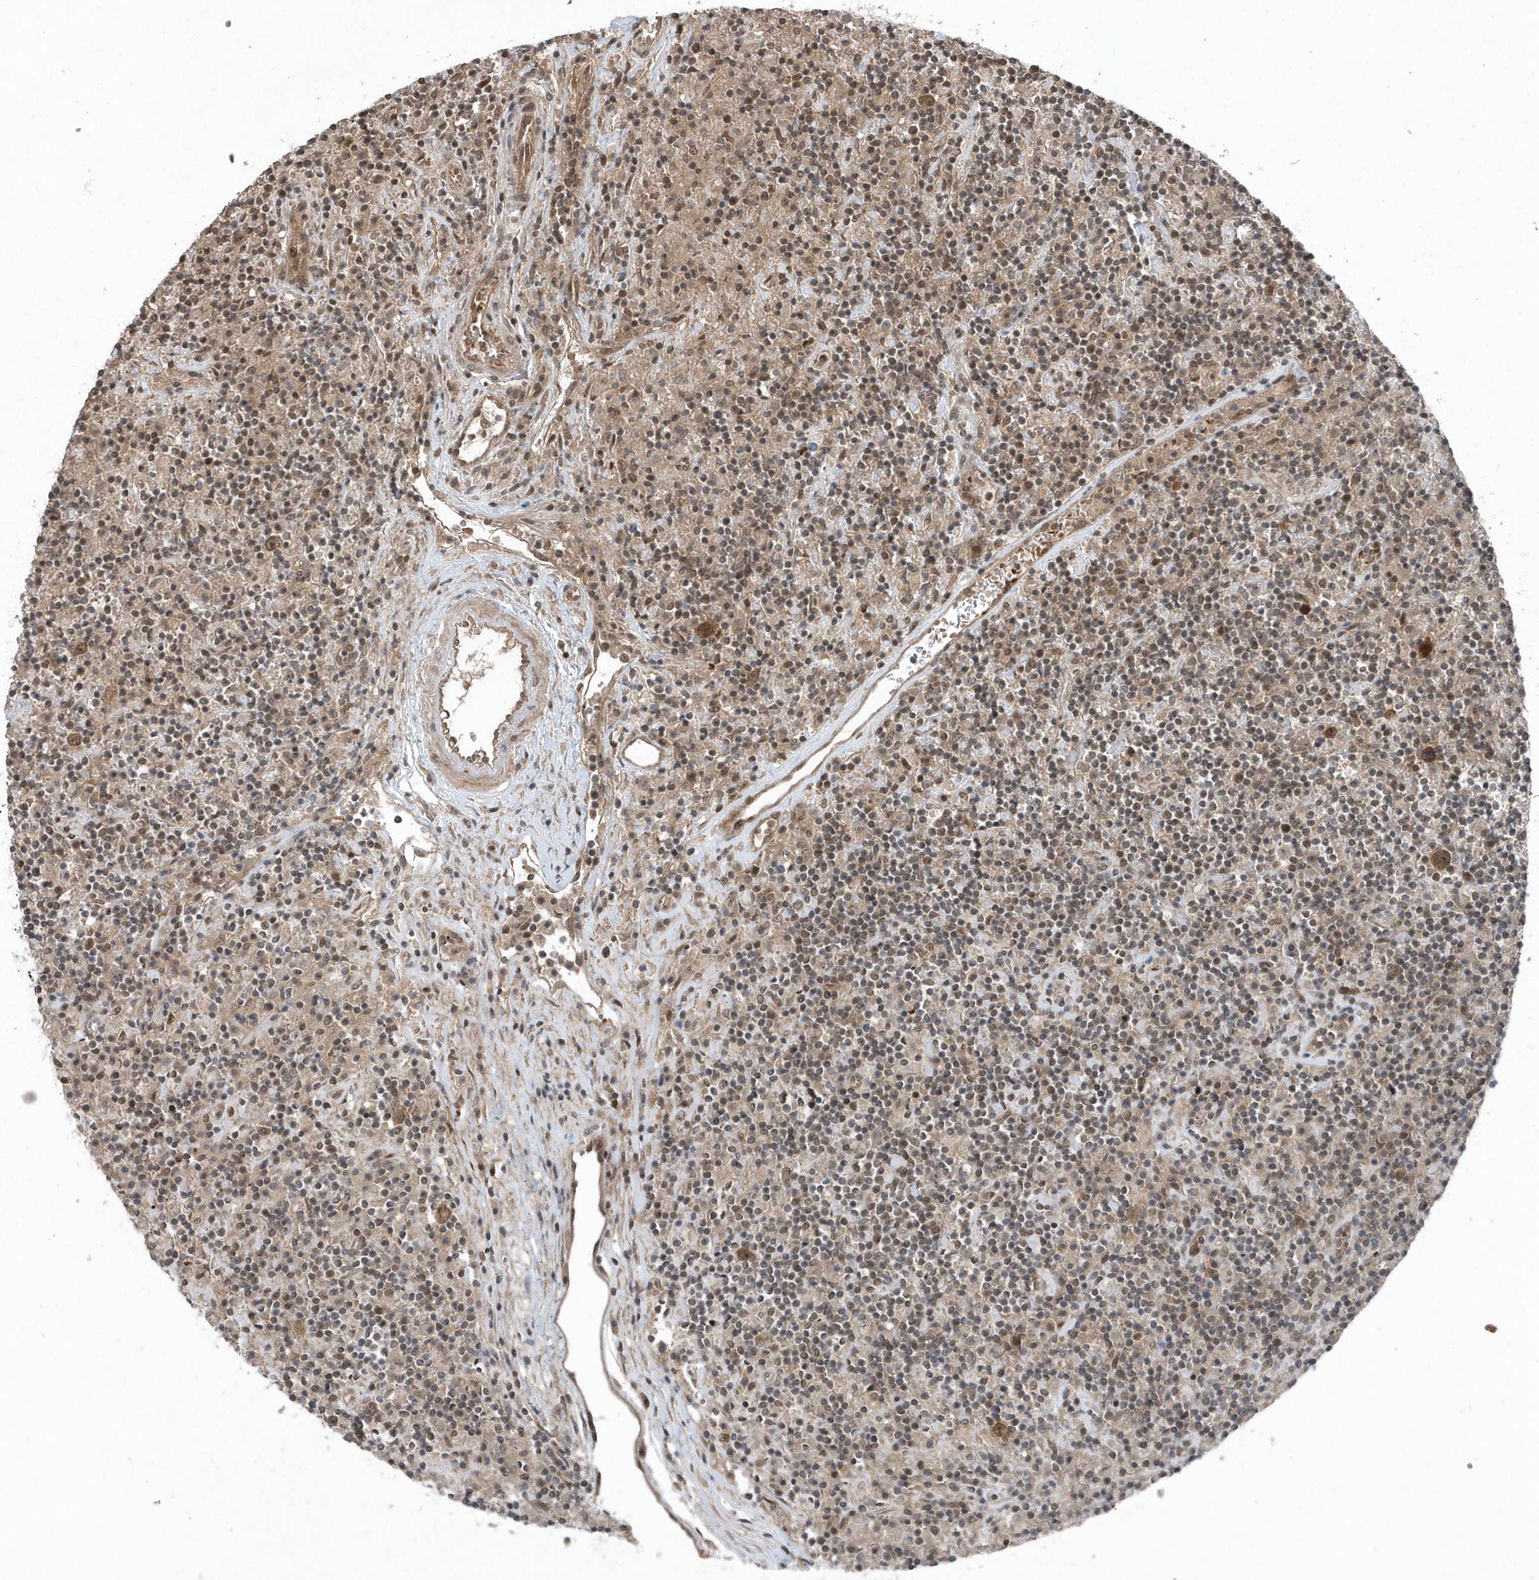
{"staining": {"intensity": "moderate", "quantity": ">75%", "location": "cytoplasmic/membranous,nuclear"}, "tissue": "lymphoma", "cell_type": "Tumor cells", "image_type": "cancer", "snomed": [{"axis": "morphology", "description": "Hodgkin's disease, NOS"}, {"axis": "topography", "description": "Lymph node"}], "caption": "A photomicrograph showing moderate cytoplasmic/membranous and nuclear expression in approximately >75% of tumor cells in lymphoma, as visualized by brown immunohistochemical staining.", "gene": "QTRT2", "patient": {"sex": "male", "age": 70}}